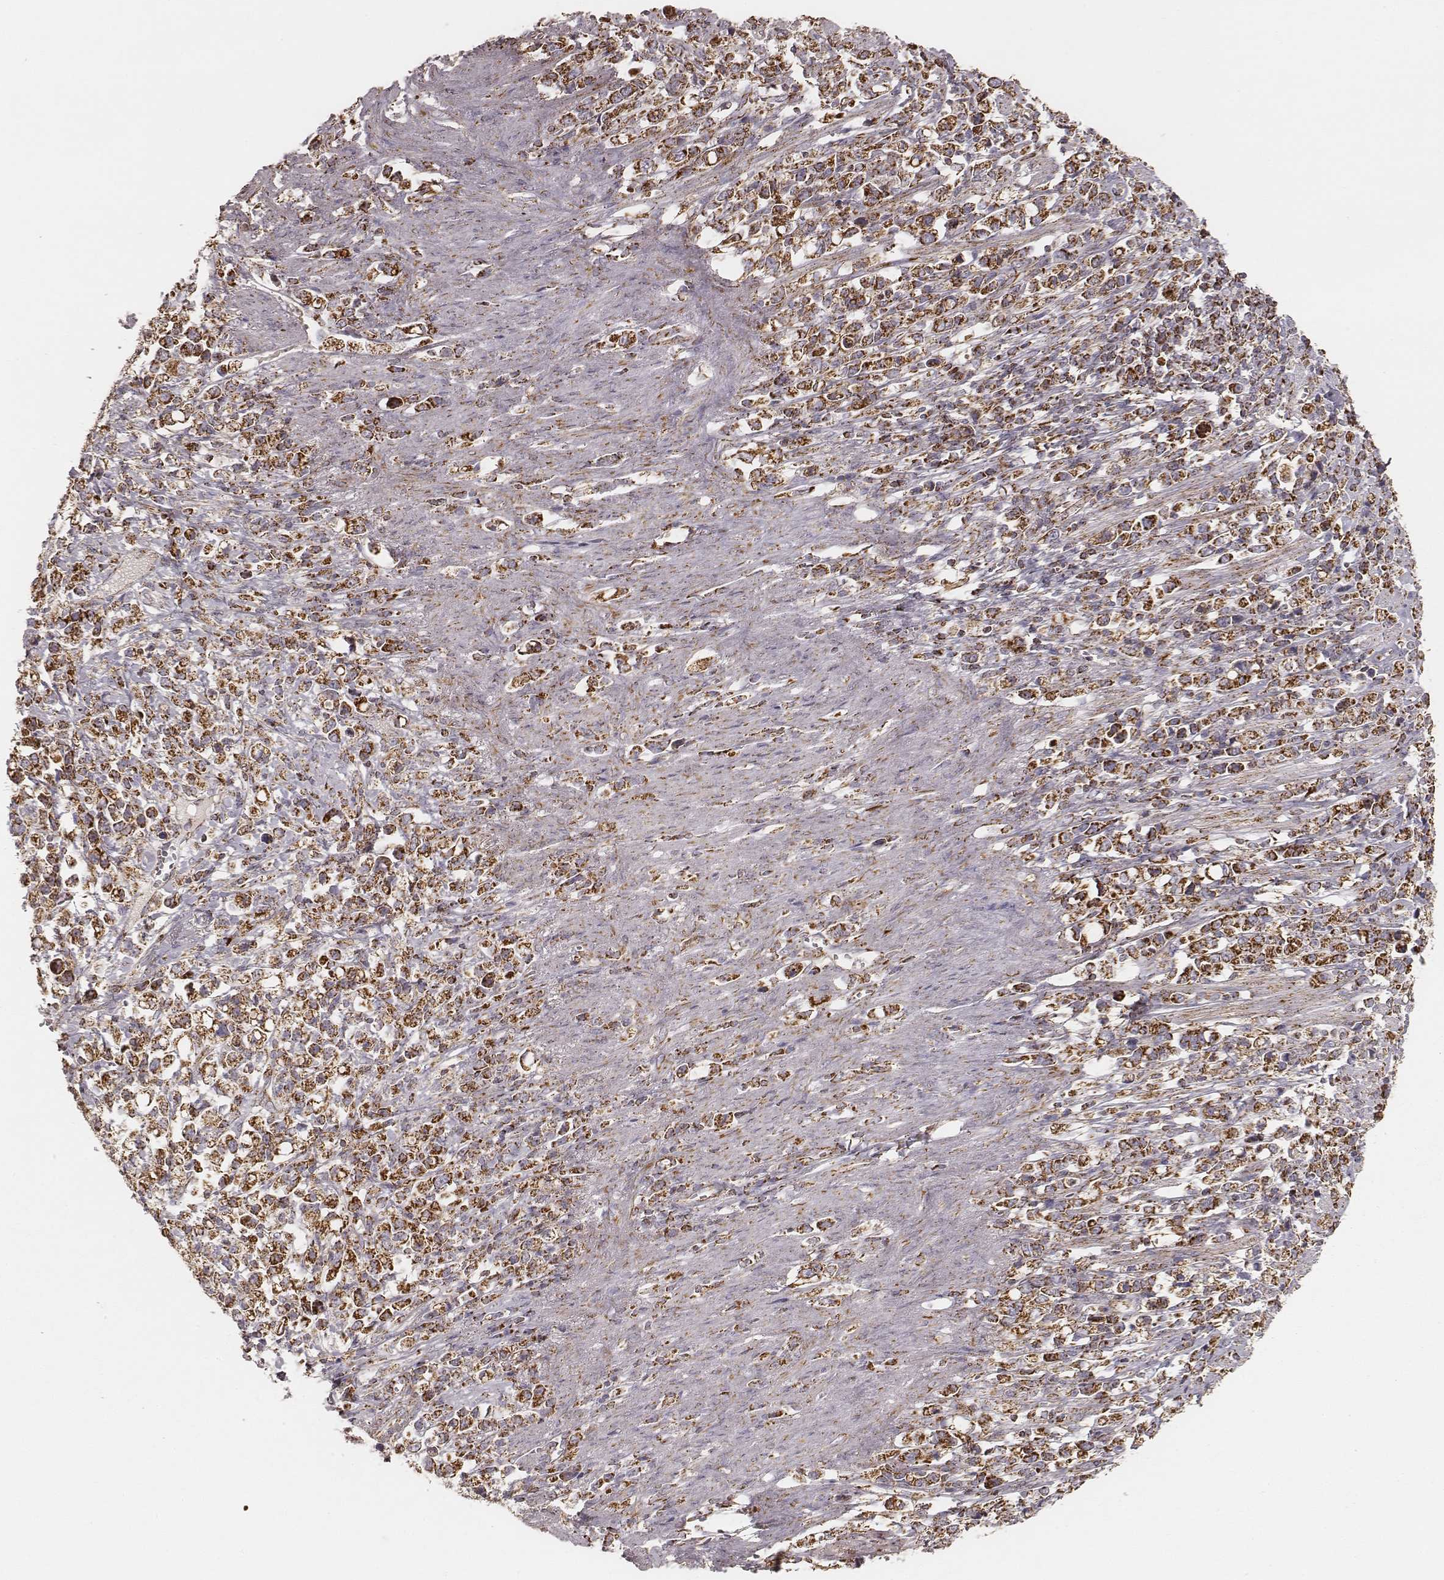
{"staining": {"intensity": "strong", "quantity": ">75%", "location": "cytoplasmic/membranous"}, "tissue": "stomach cancer", "cell_type": "Tumor cells", "image_type": "cancer", "snomed": [{"axis": "morphology", "description": "Adenocarcinoma, NOS"}, {"axis": "topography", "description": "Stomach"}], "caption": "Stomach cancer stained for a protein displays strong cytoplasmic/membranous positivity in tumor cells.", "gene": "CS", "patient": {"sex": "male", "age": 63}}